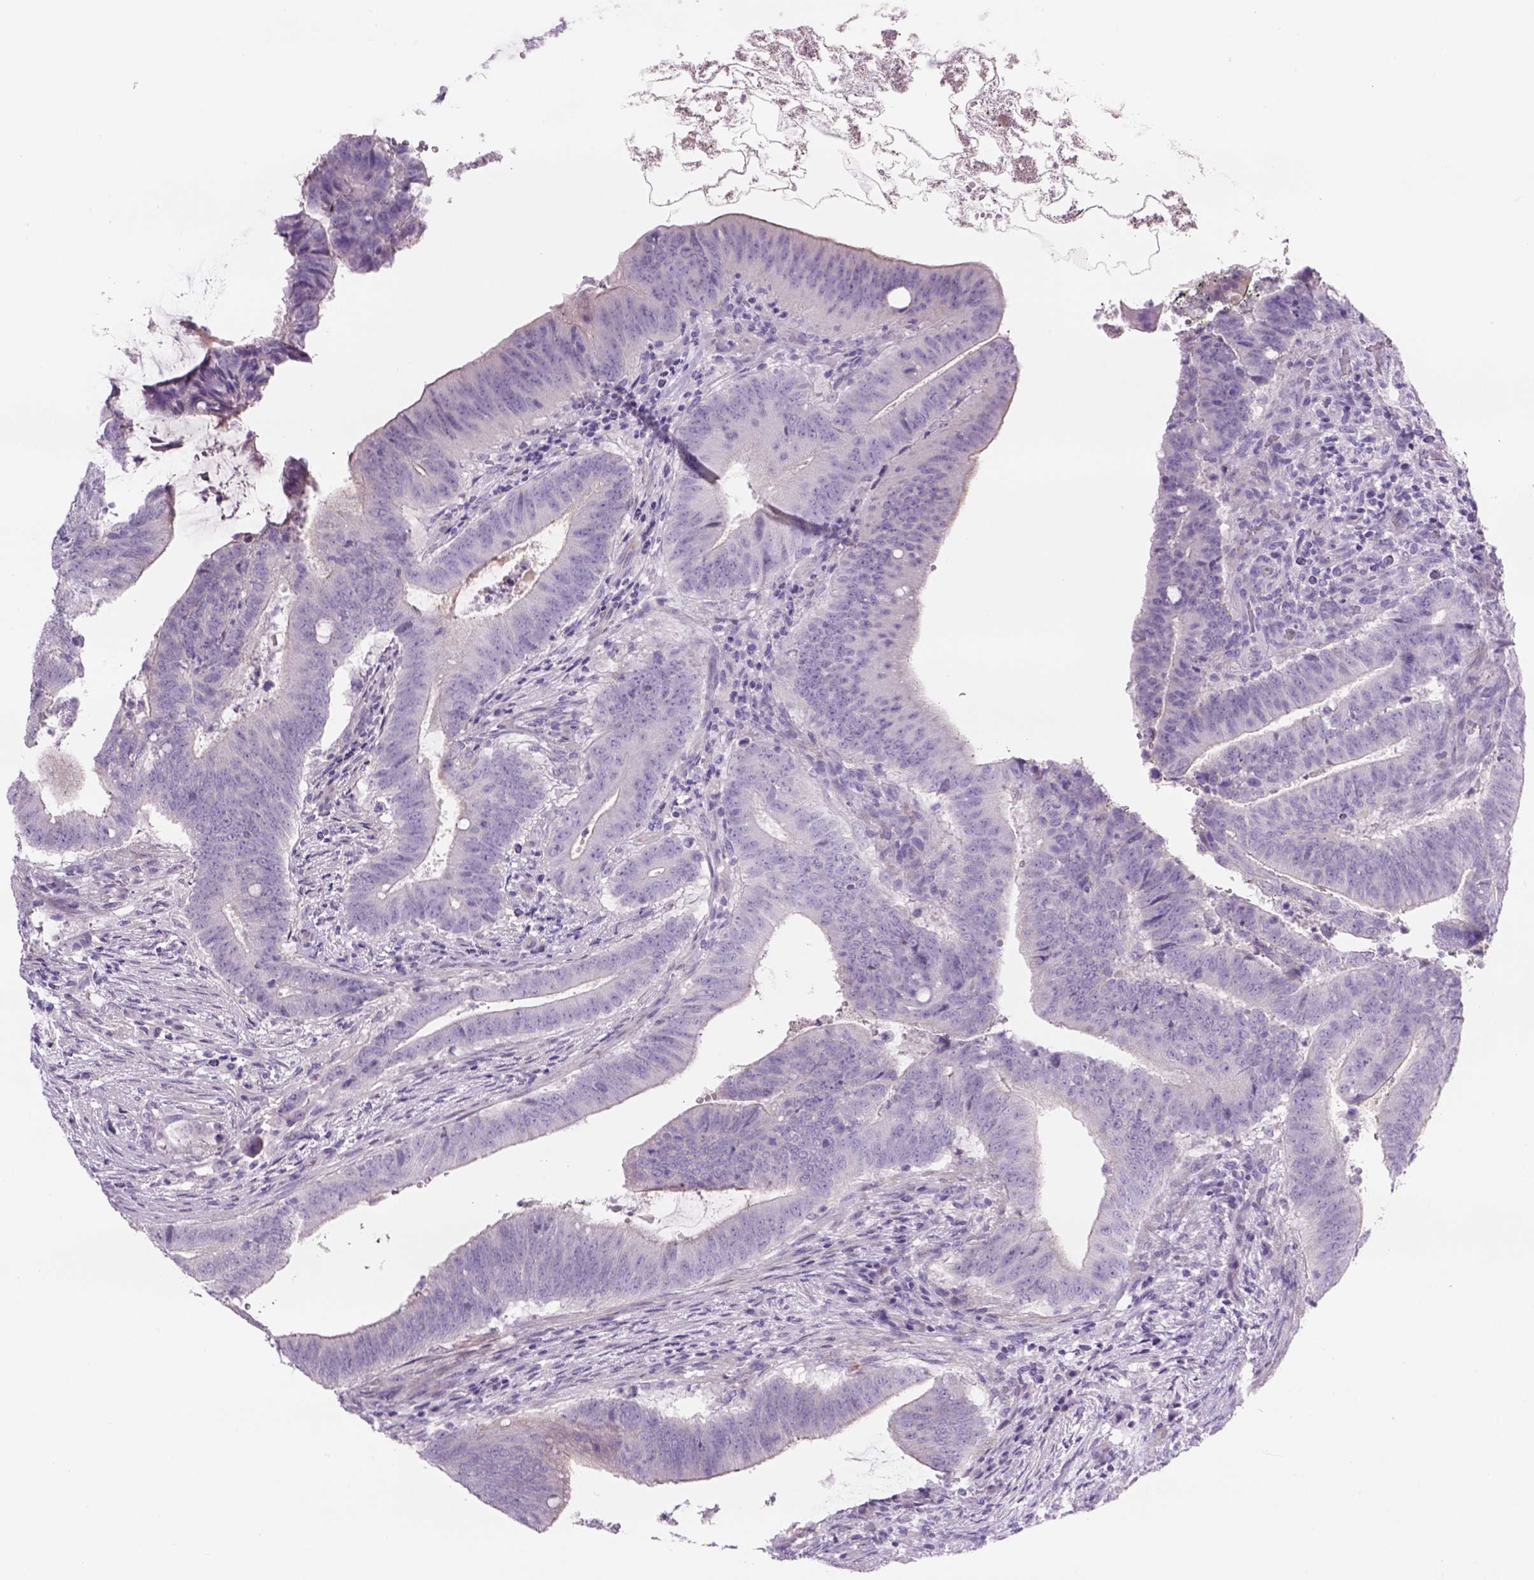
{"staining": {"intensity": "negative", "quantity": "none", "location": "none"}, "tissue": "colorectal cancer", "cell_type": "Tumor cells", "image_type": "cancer", "snomed": [{"axis": "morphology", "description": "Adenocarcinoma, NOS"}, {"axis": "topography", "description": "Colon"}], "caption": "Human adenocarcinoma (colorectal) stained for a protein using immunohistochemistry (IHC) shows no expression in tumor cells.", "gene": "TENM4", "patient": {"sex": "female", "age": 43}}